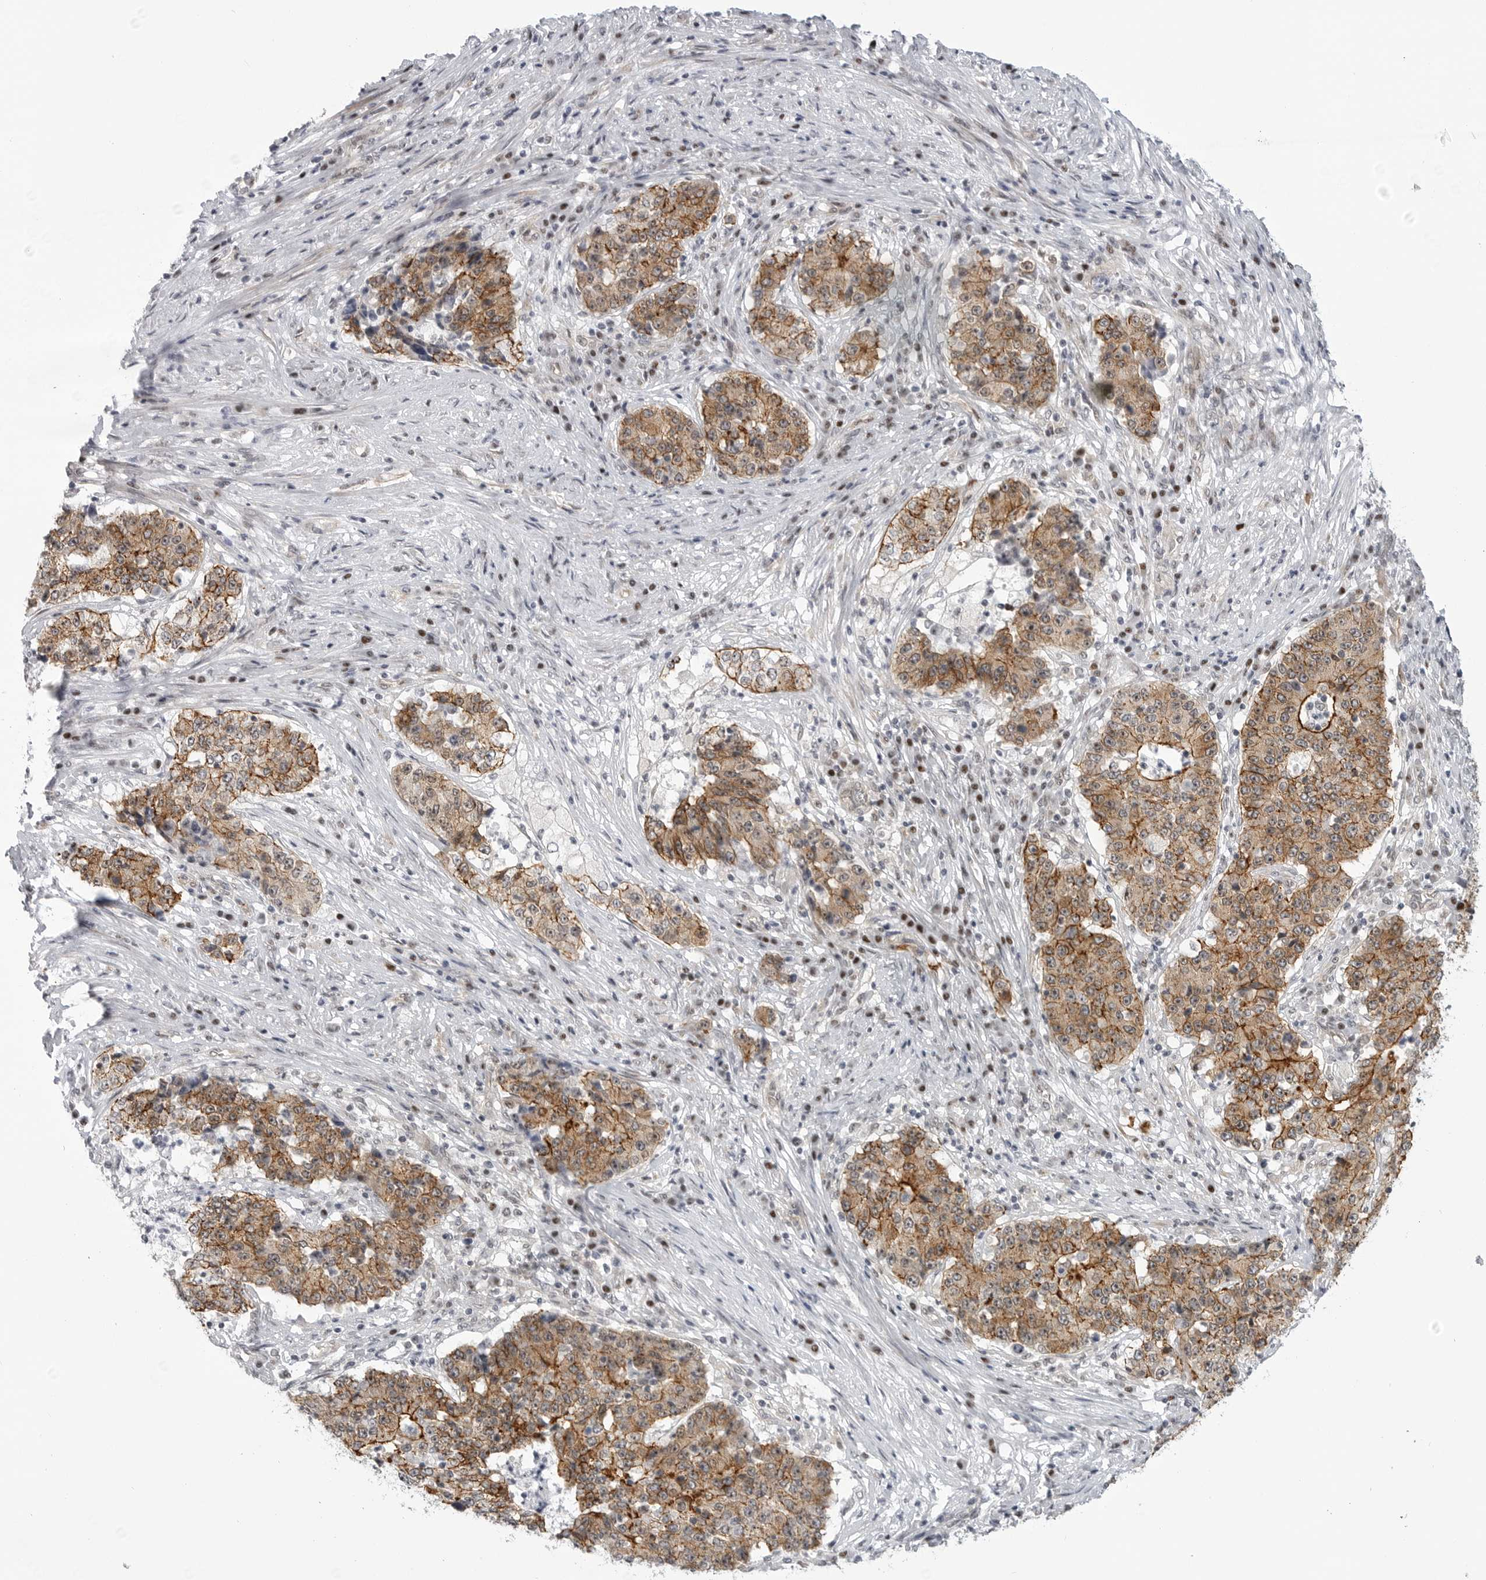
{"staining": {"intensity": "moderate", "quantity": ">75%", "location": "cytoplasmic/membranous"}, "tissue": "stomach cancer", "cell_type": "Tumor cells", "image_type": "cancer", "snomed": [{"axis": "morphology", "description": "Adenocarcinoma, NOS"}, {"axis": "topography", "description": "Stomach"}], "caption": "Immunohistochemistry of human stomach cancer displays medium levels of moderate cytoplasmic/membranous expression in about >75% of tumor cells.", "gene": "CEP295NL", "patient": {"sex": "male", "age": 59}}